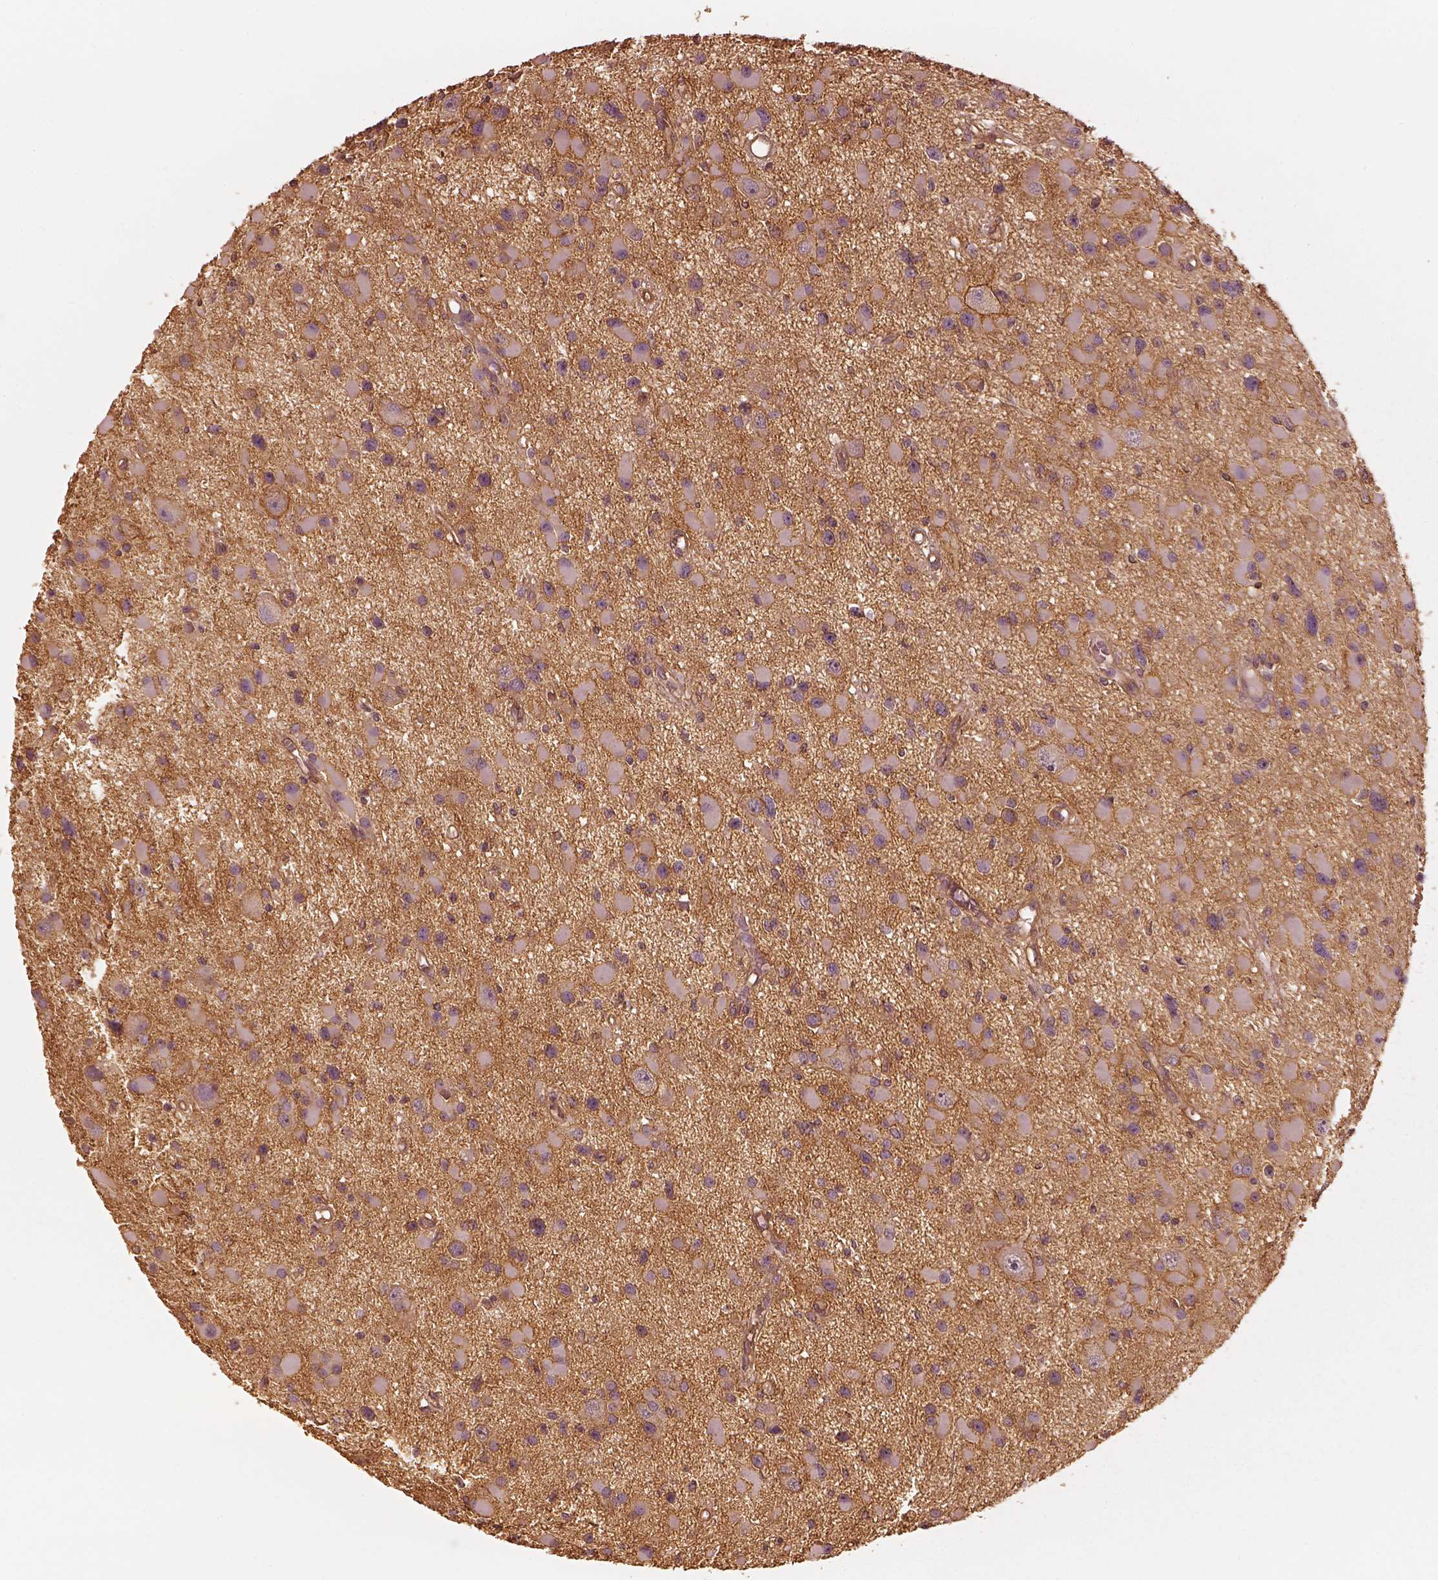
{"staining": {"intensity": "moderate", "quantity": "<25%", "location": "cytoplasmic/membranous"}, "tissue": "glioma", "cell_type": "Tumor cells", "image_type": "cancer", "snomed": [{"axis": "morphology", "description": "Glioma, malignant, High grade"}, {"axis": "topography", "description": "Brain"}], "caption": "Immunohistochemistry (IHC) image of glioma stained for a protein (brown), which displays low levels of moderate cytoplasmic/membranous positivity in about <25% of tumor cells.", "gene": "WDR7", "patient": {"sex": "male", "age": 54}}